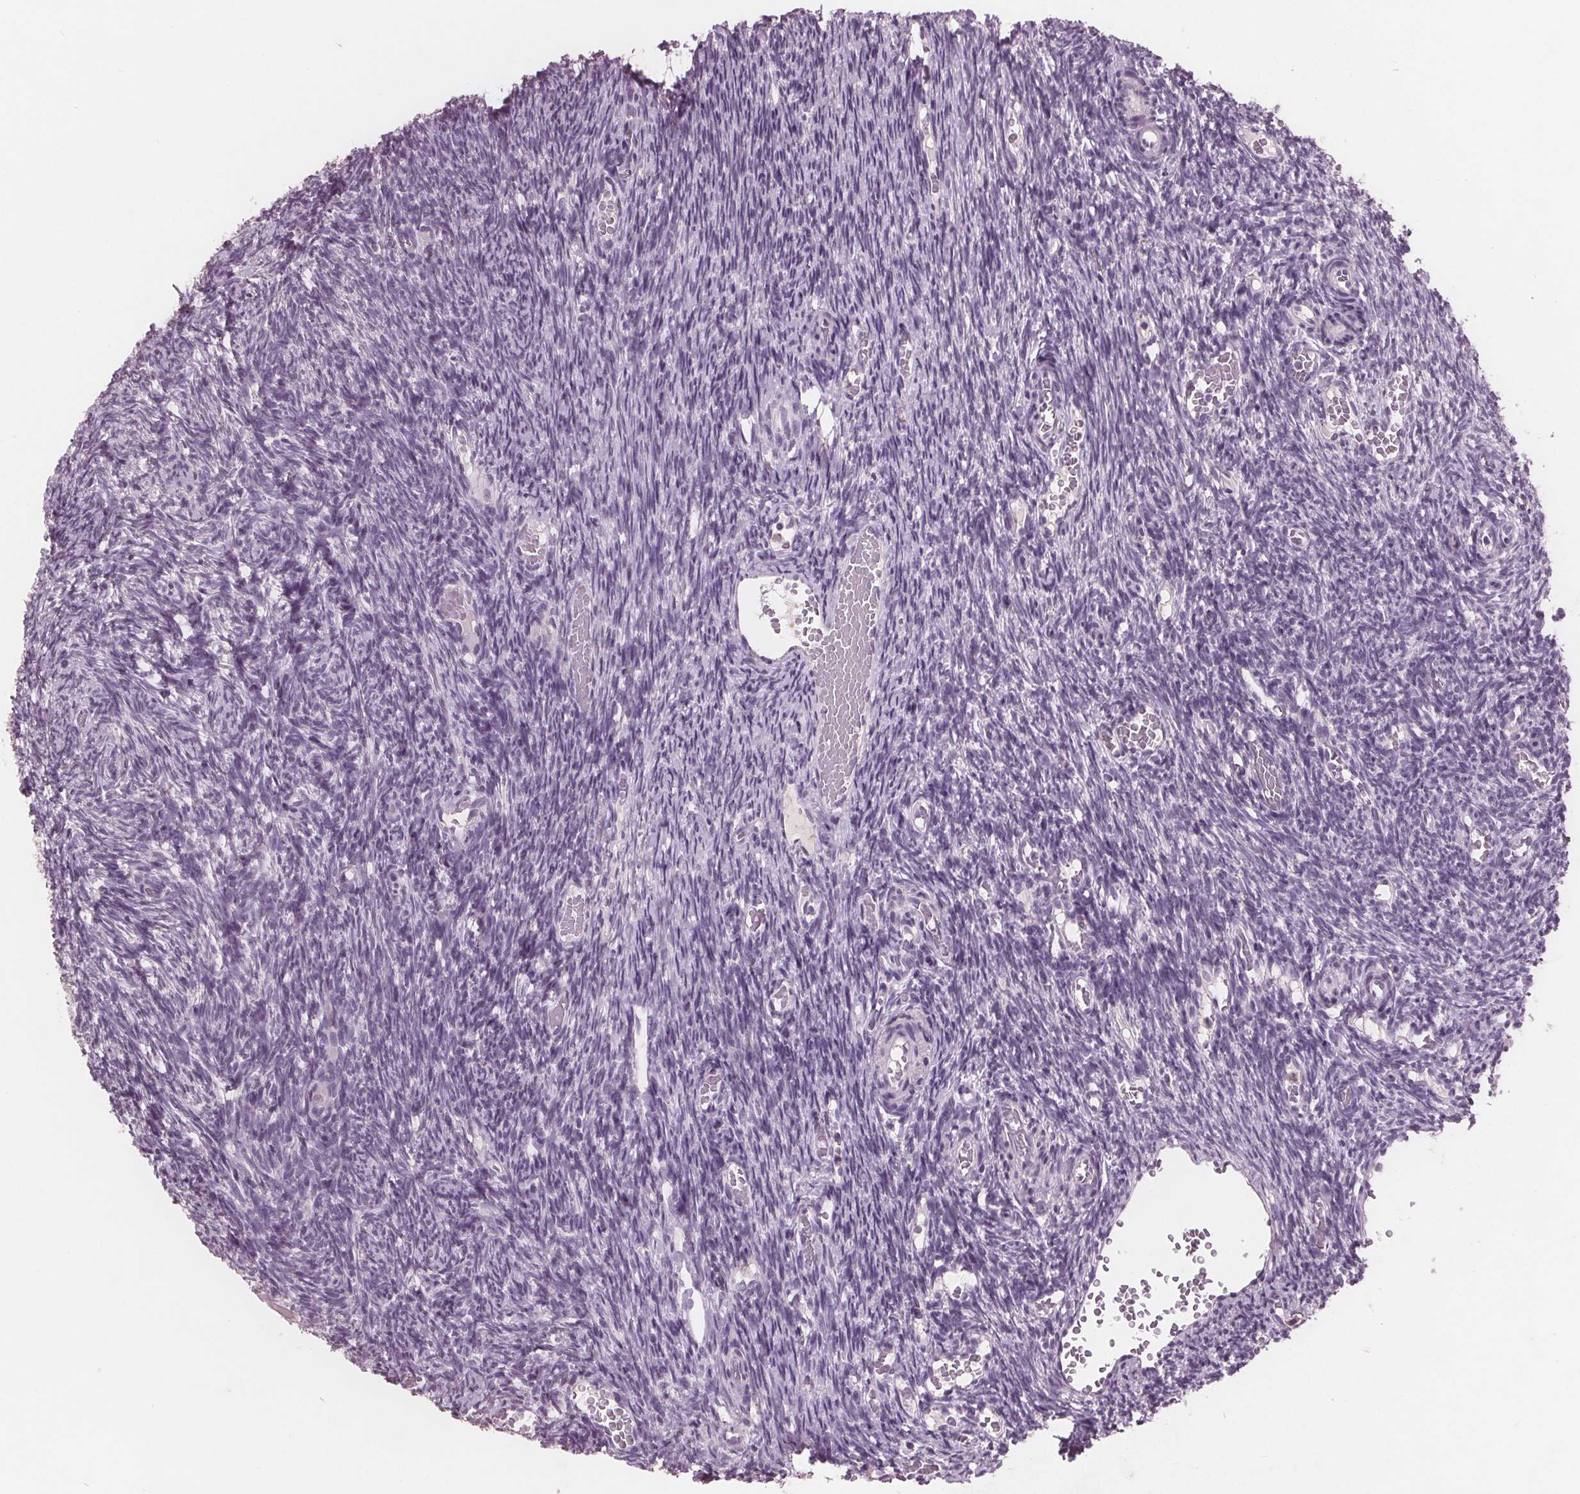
{"staining": {"intensity": "negative", "quantity": "none", "location": "none"}, "tissue": "ovary", "cell_type": "Follicle cells", "image_type": "normal", "snomed": [{"axis": "morphology", "description": "Normal tissue, NOS"}, {"axis": "topography", "description": "Ovary"}], "caption": "The immunohistochemistry photomicrograph has no significant staining in follicle cells of ovary. (DAB (3,3'-diaminobenzidine) immunohistochemistry (IHC), high magnification).", "gene": "PTPN14", "patient": {"sex": "female", "age": 39}}